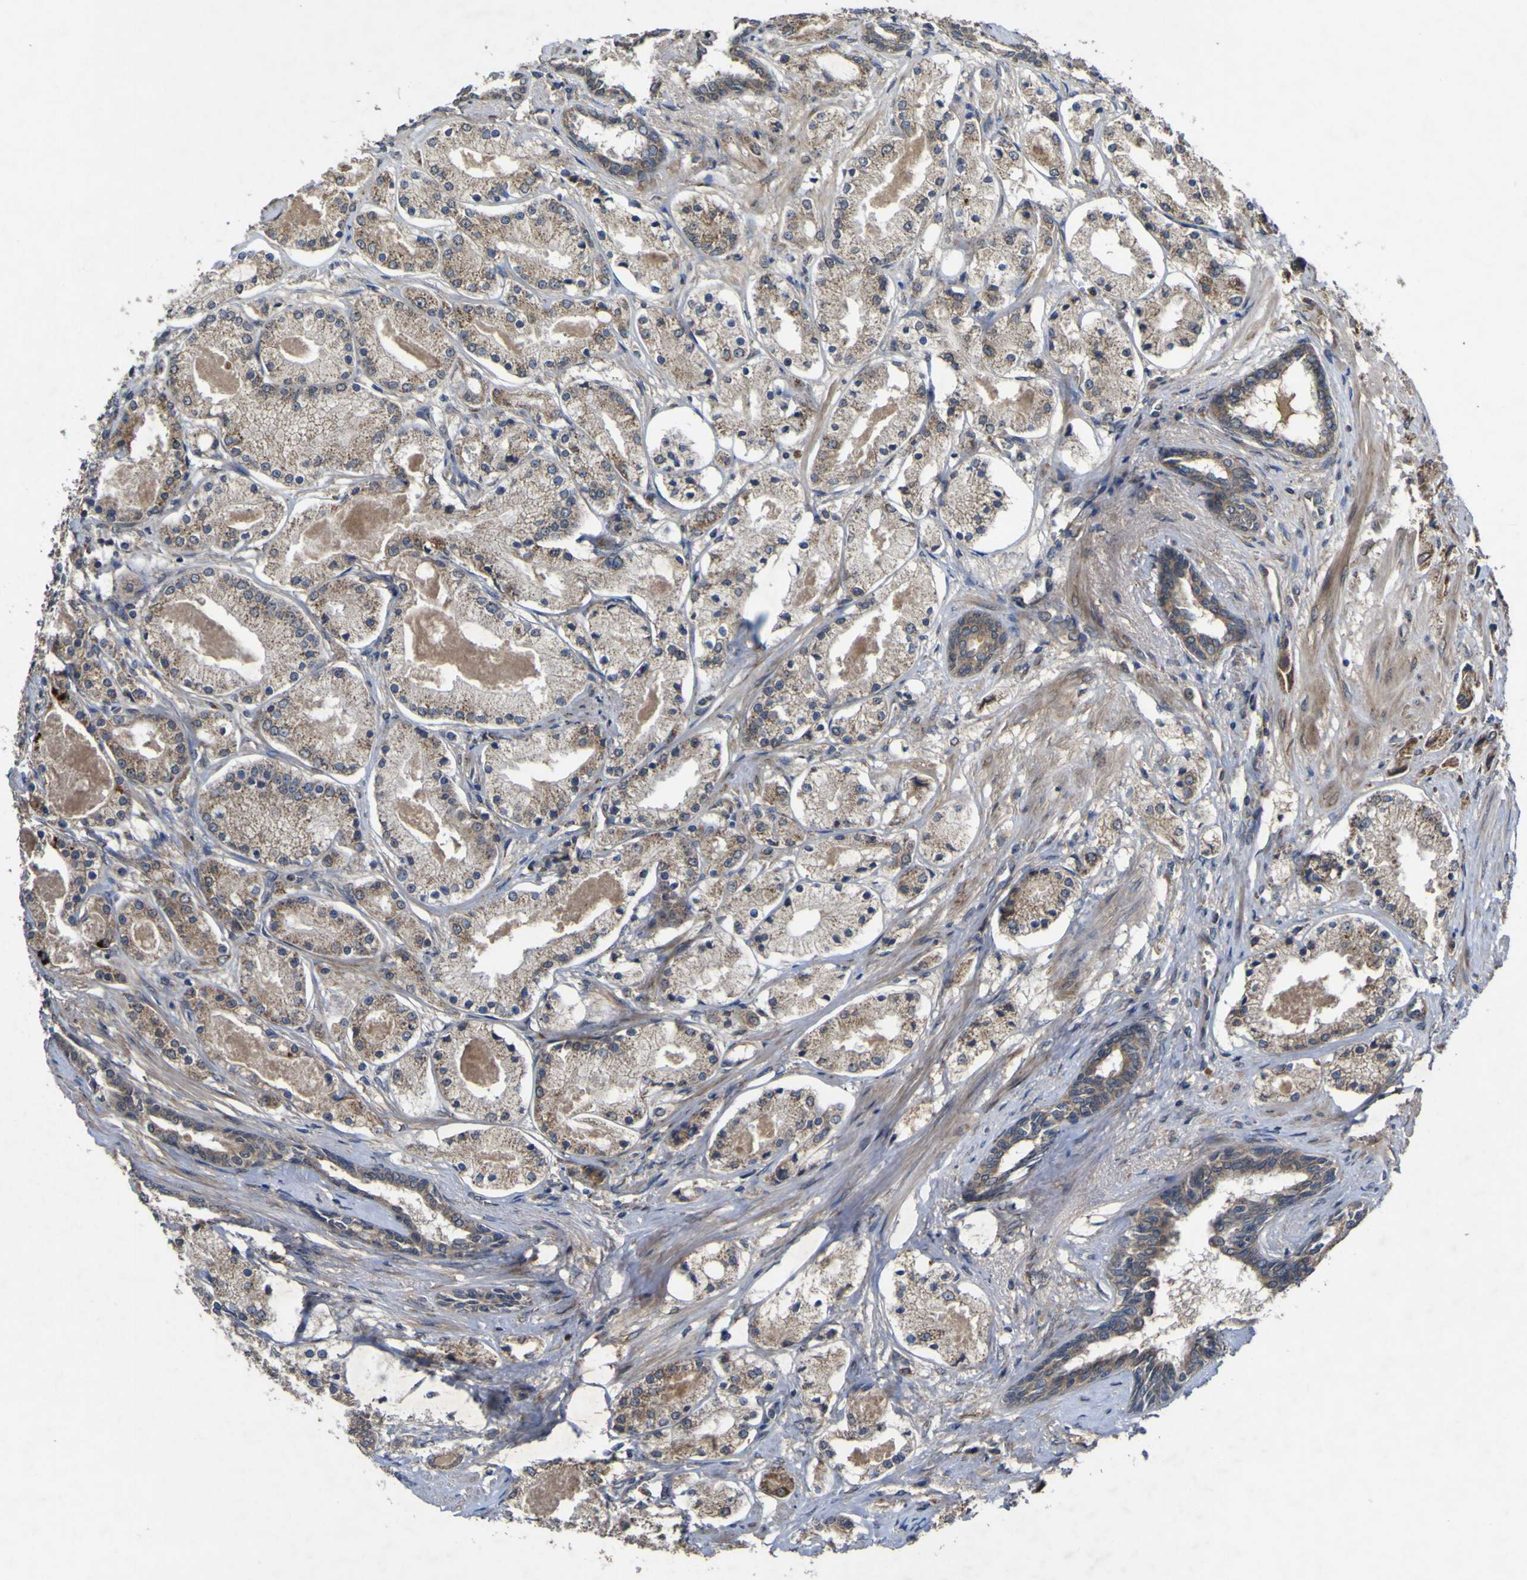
{"staining": {"intensity": "moderate", "quantity": ">75%", "location": "cytoplasmic/membranous"}, "tissue": "prostate cancer", "cell_type": "Tumor cells", "image_type": "cancer", "snomed": [{"axis": "morphology", "description": "Adenocarcinoma, High grade"}, {"axis": "topography", "description": "Prostate"}], "caption": "A brown stain highlights moderate cytoplasmic/membranous positivity of a protein in prostate cancer (high-grade adenocarcinoma) tumor cells.", "gene": "IRAK2", "patient": {"sex": "male", "age": 66}}